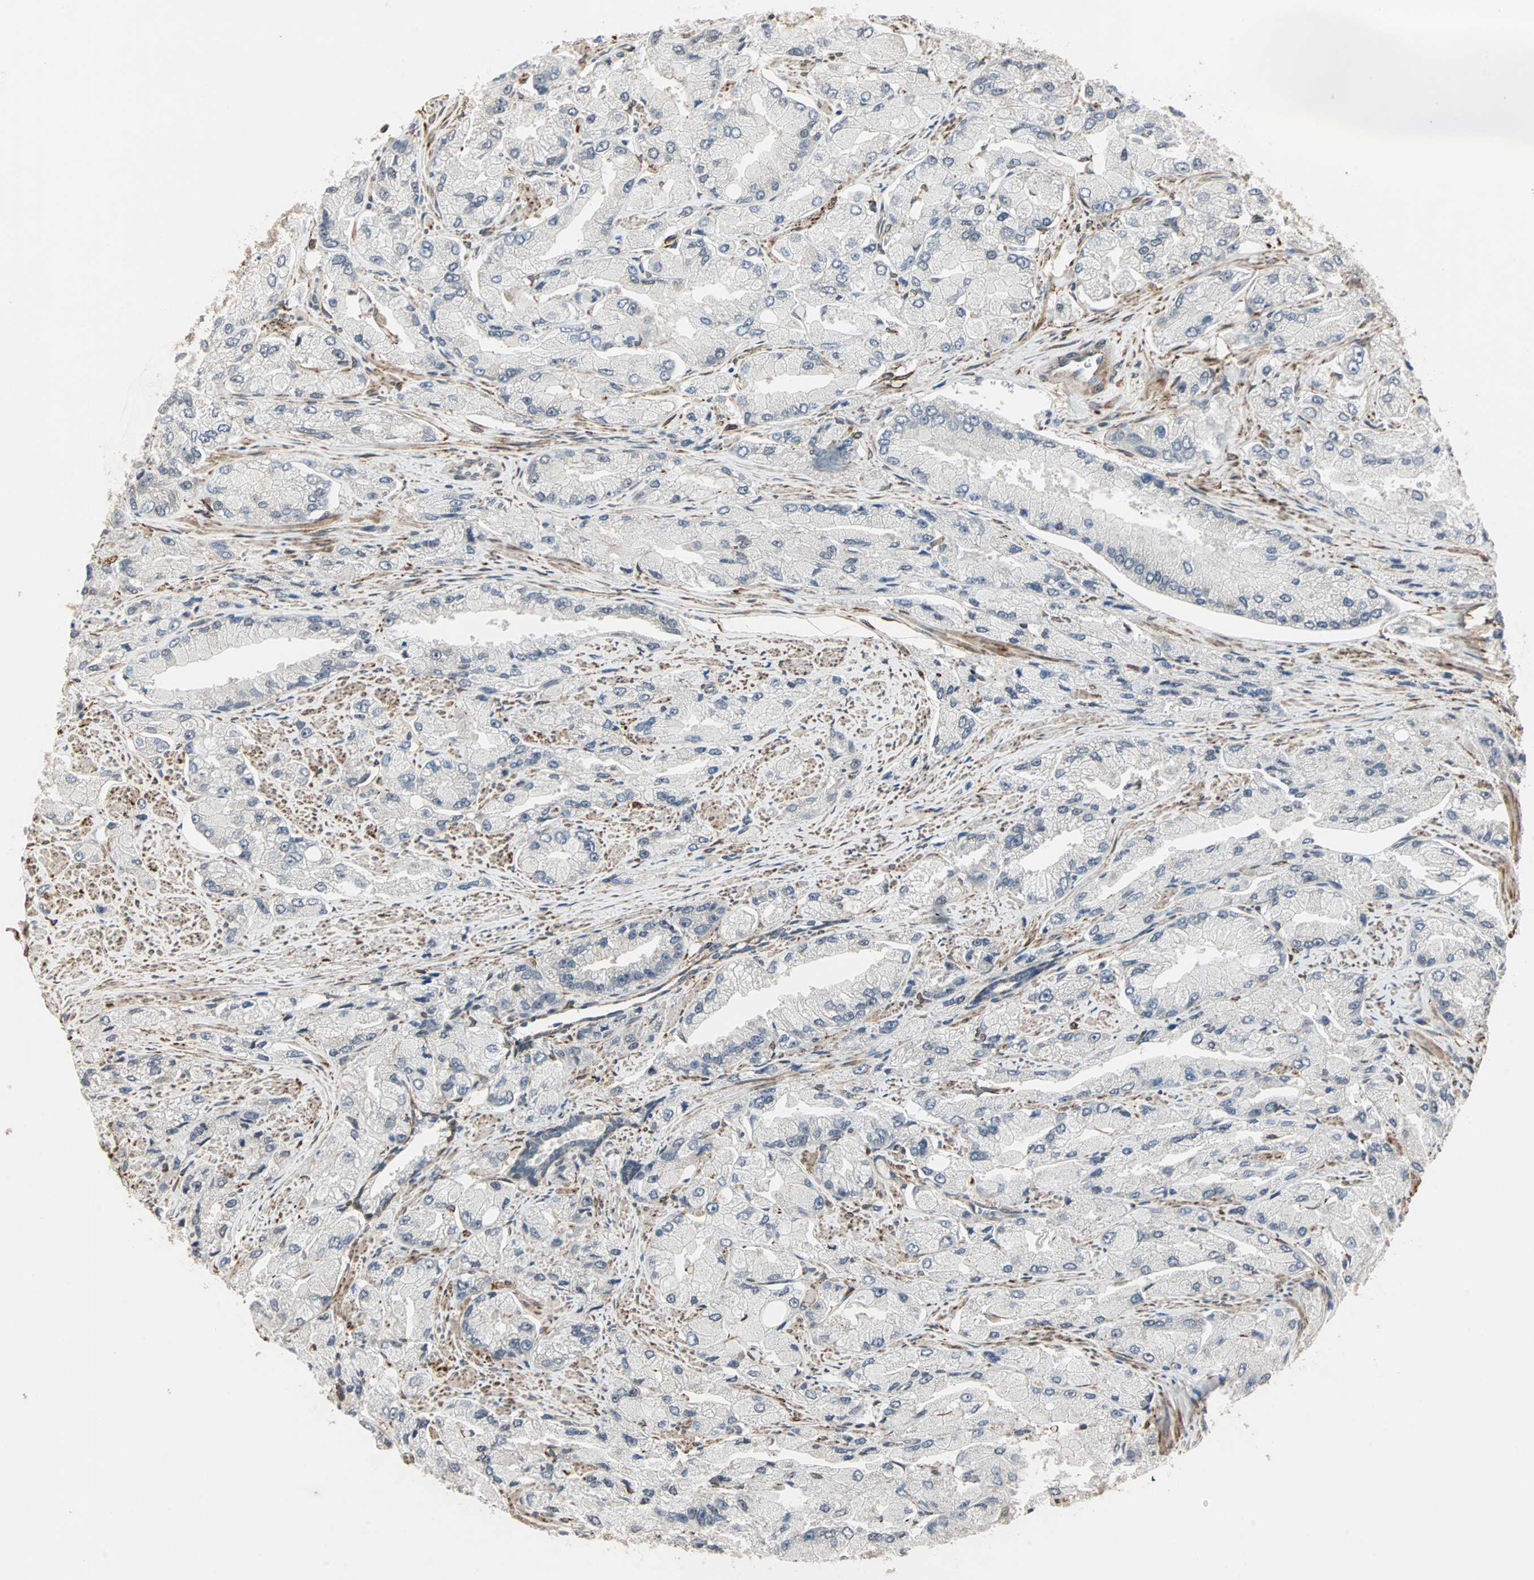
{"staining": {"intensity": "negative", "quantity": "none", "location": "none"}, "tissue": "prostate cancer", "cell_type": "Tumor cells", "image_type": "cancer", "snomed": [{"axis": "morphology", "description": "Adenocarcinoma, High grade"}, {"axis": "topography", "description": "Prostate"}], "caption": "A micrograph of human prostate cancer (high-grade adenocarcinoma) is negative for staining in tumor cells. Brightfield microscopy of immunohistochemistry stained with DAB (3,3'-diaminobenzidine) (brown) and hematoxylin (blue), captured at high magnification.", "gene": "TRPV4", "patient": {"sex": "male", "age": 58}}